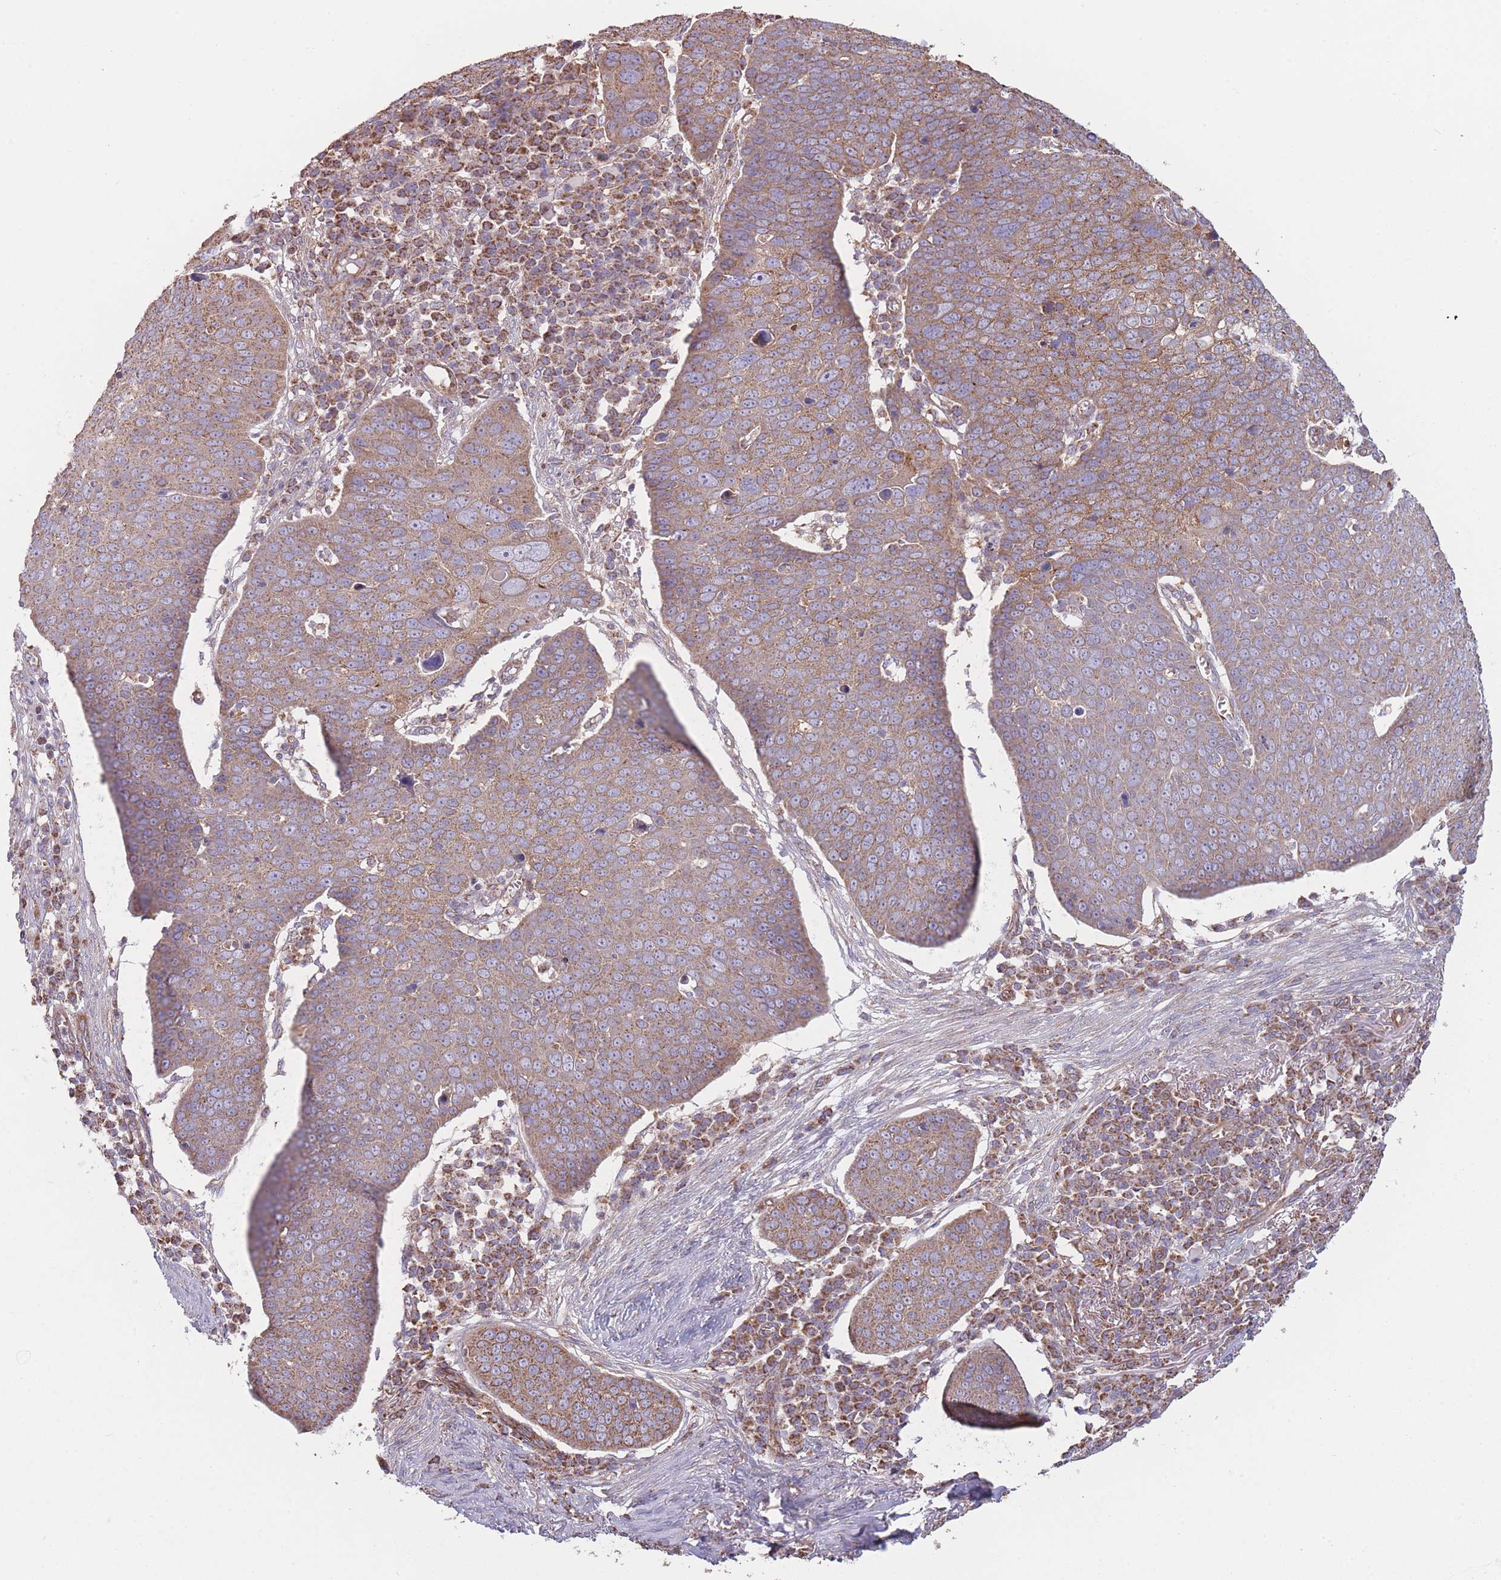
{"staining": {"intensity": "moderate", "quantity": ">75%", "location": "cytoplasmic/membranous"}, "tissue": "skin cancer", "cell_type": "Tumor cells", "image_type": "cancer", "snomed": [{"axis": "morphology", "description": "Squamous cell carcinoma, NOS"}, {"axis": "topography", "description": "Skin"}], "caption": "Human squamous cell carcinoma (skin) stained with a protein marker exhibits moderate staining in tumor cells.", "gene": "KIF16B", "patient": {"sex": "male", "age": 71}}